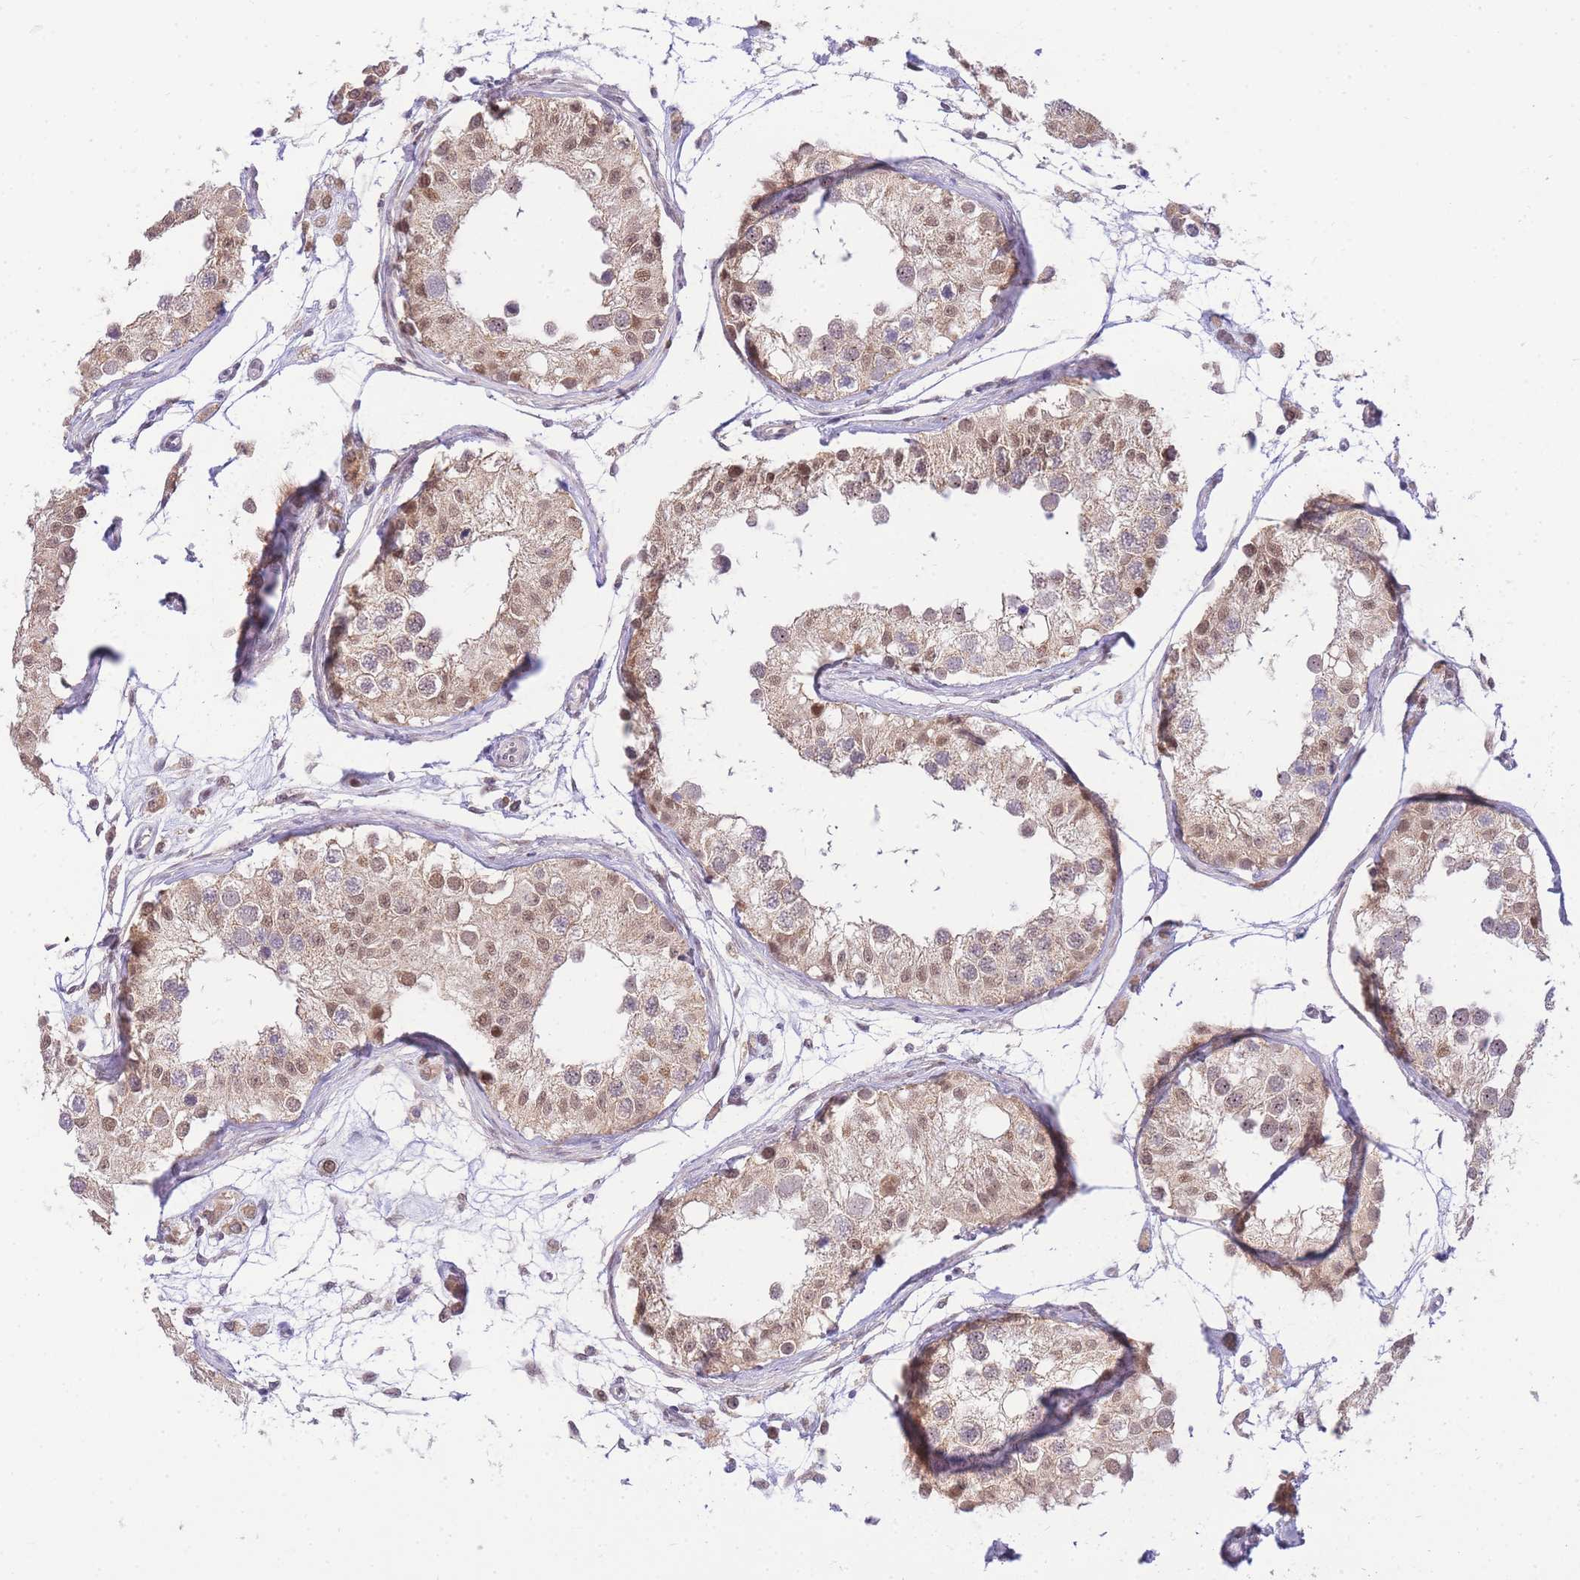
{"staining": {"intensity": "moderate", "quantity": ">75%", "location": "cytoplasmic/membranous,nuclear"}, "tissue": "testis", "cell_type": "Cells in seminiferous ducts", "image_type": "normal", "snomed": [{"axis": "morphology", "description": "Normal tissue, NOS"}, {"axis": "morphology", "description": "Adenocarcinoma, metastatic, NOS"}, {"axis": "topography", "description": "Testis"}], "caption": "Immunohistochemistry image of unremarkable testis: testis stained using IHC exhibits medium levels of moderate protein expression localized specifically in the cytoplasmic/membranous,nuclear of cells in seminiferous ducts, appearing as a cytoplasmic/membranous,nuclear brown color.", "gene": "PUS10", "patient": {"sex": "male", "age": 26}}